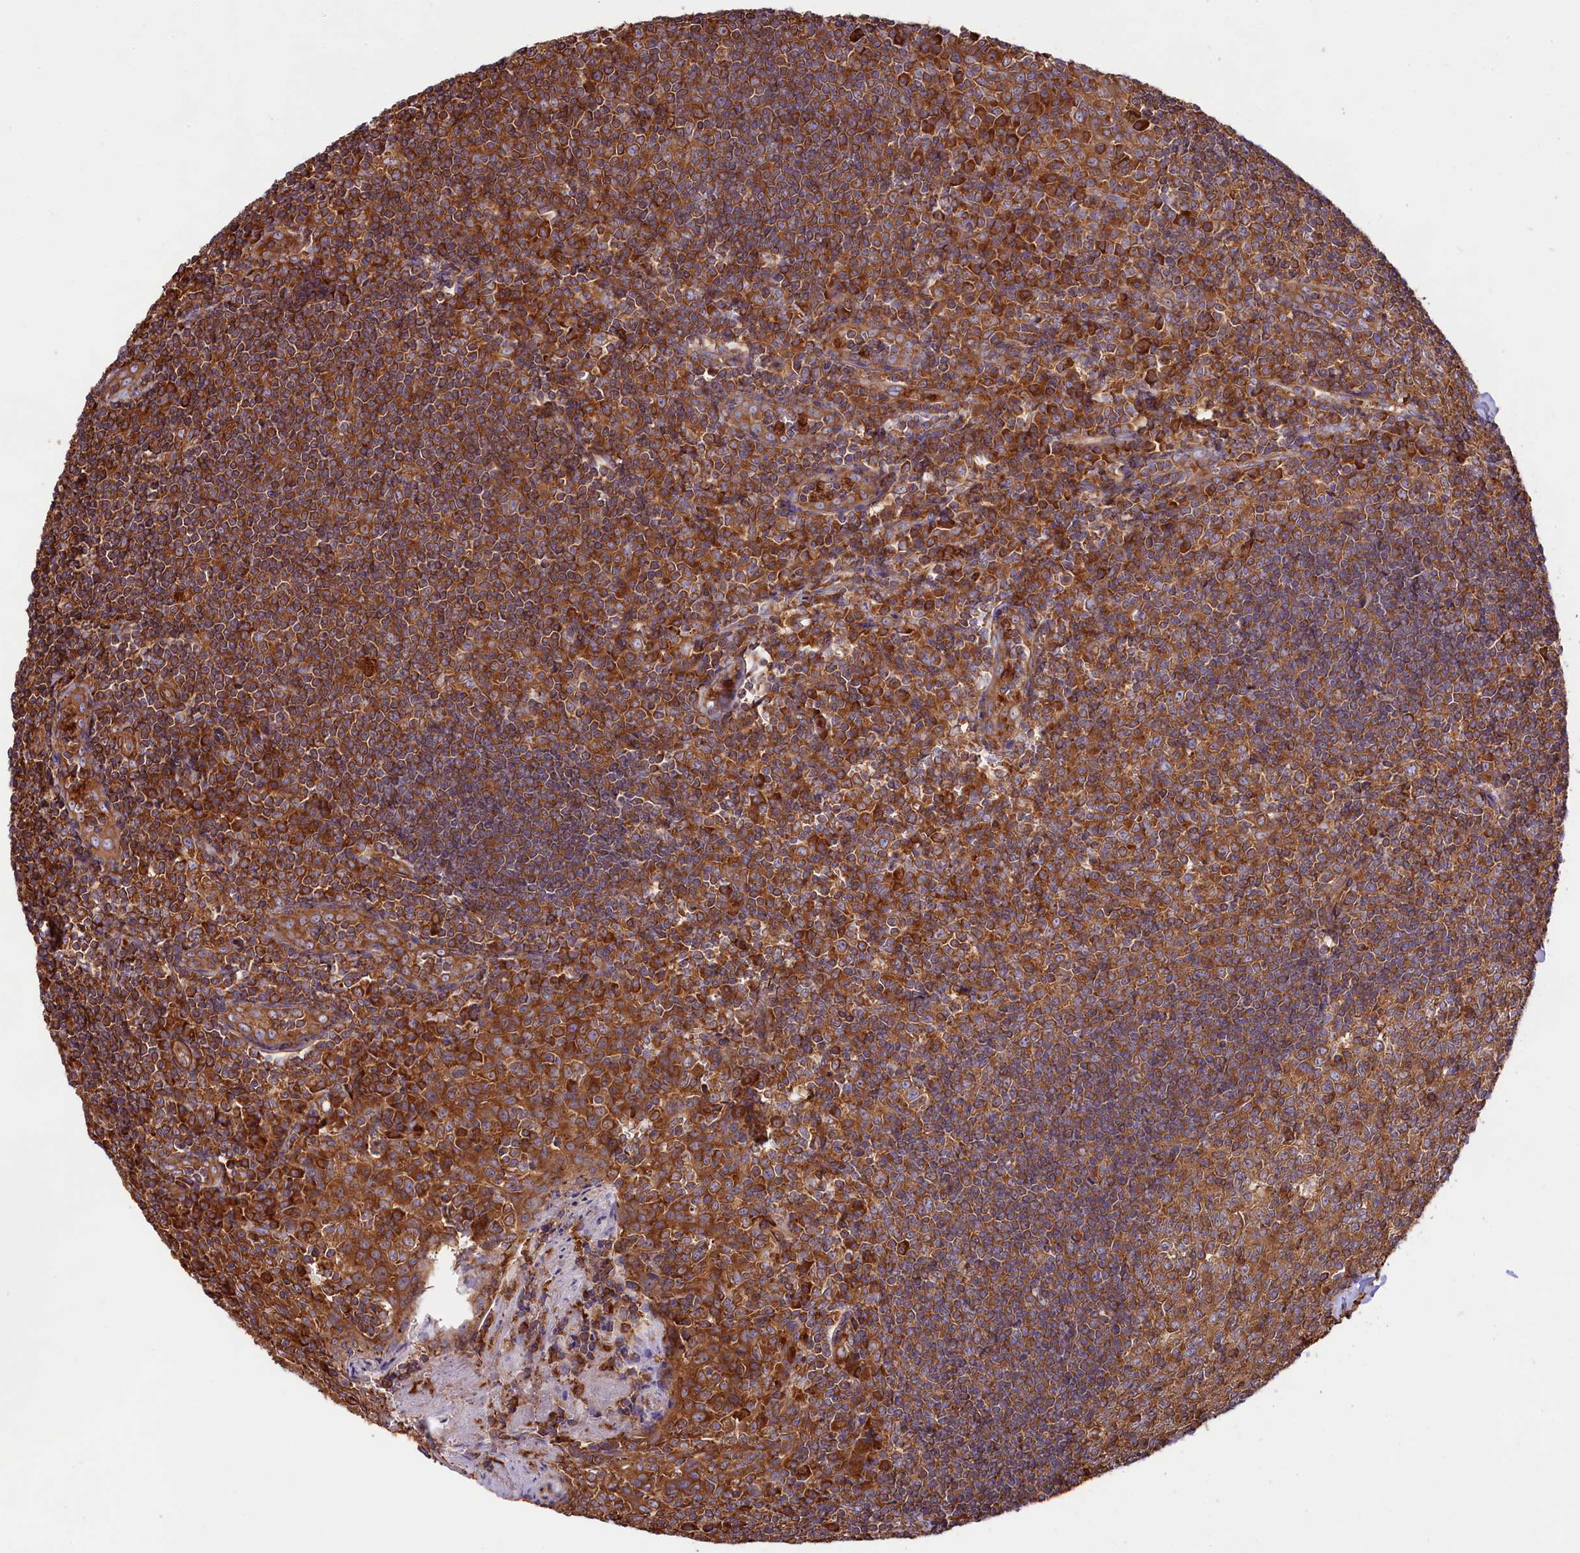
{"staining": {"intensity": "strong", "quantity": ">75%", "location": "cytoplasmic/membranous"}, "tissue": "tonsil", "cell_type": "Germinal center cells", "image_type": "normal", "snomed": [{"axis": "morphology", "description": "Normal tissue, NOS"}, {"axis": "topography", "description": "Tonsil"}], "caption": "High-power microscopy captured an IHC histopathology image of unremarkable tonsil, revealing strong cytoplasmic/membranous staining in about >75% of germinal center cells.", "gene": "GYS1", "patient": {"sex": "male", "age": 27}}